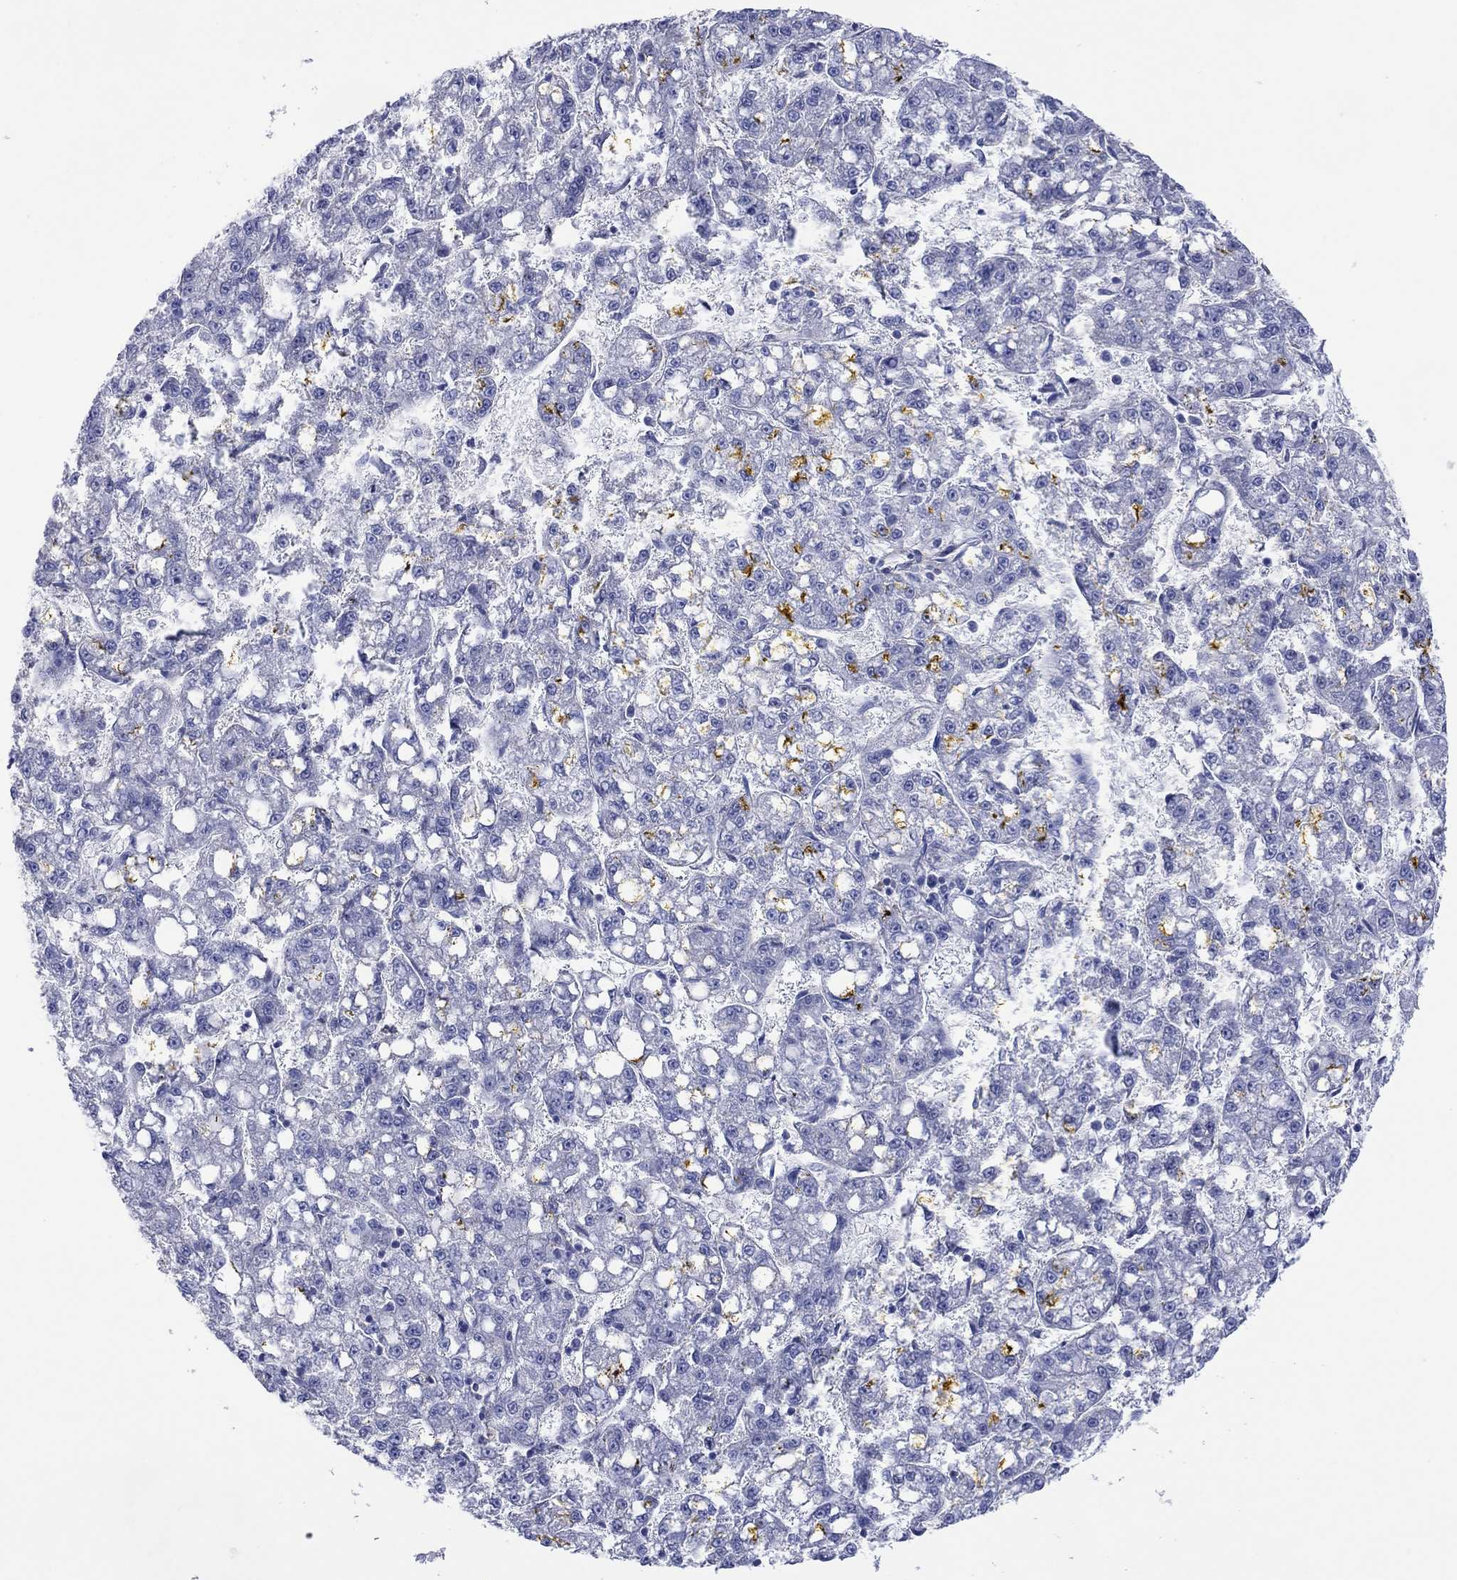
{"staining": {"intensity": "negative", "quantity": "none", "location": "none"}, "tissue": "liver cancer", "cell_type": "Tumor cells", "image_type": "cancer", "snomed": [{"axis": "morphology", "description": "Carcinoma, Hepatocellular, NOS"}, {"axis": "topography", "description": "Liver"}], "caption": "Immunohistochemistry (IHC) histopathology image of neoplastic tissue: human liver cancer stained with DAB shows no significant protein positivity in tumor cells.", "gene": "TPRN", "patient": {"sex": "female", "age": 65}}